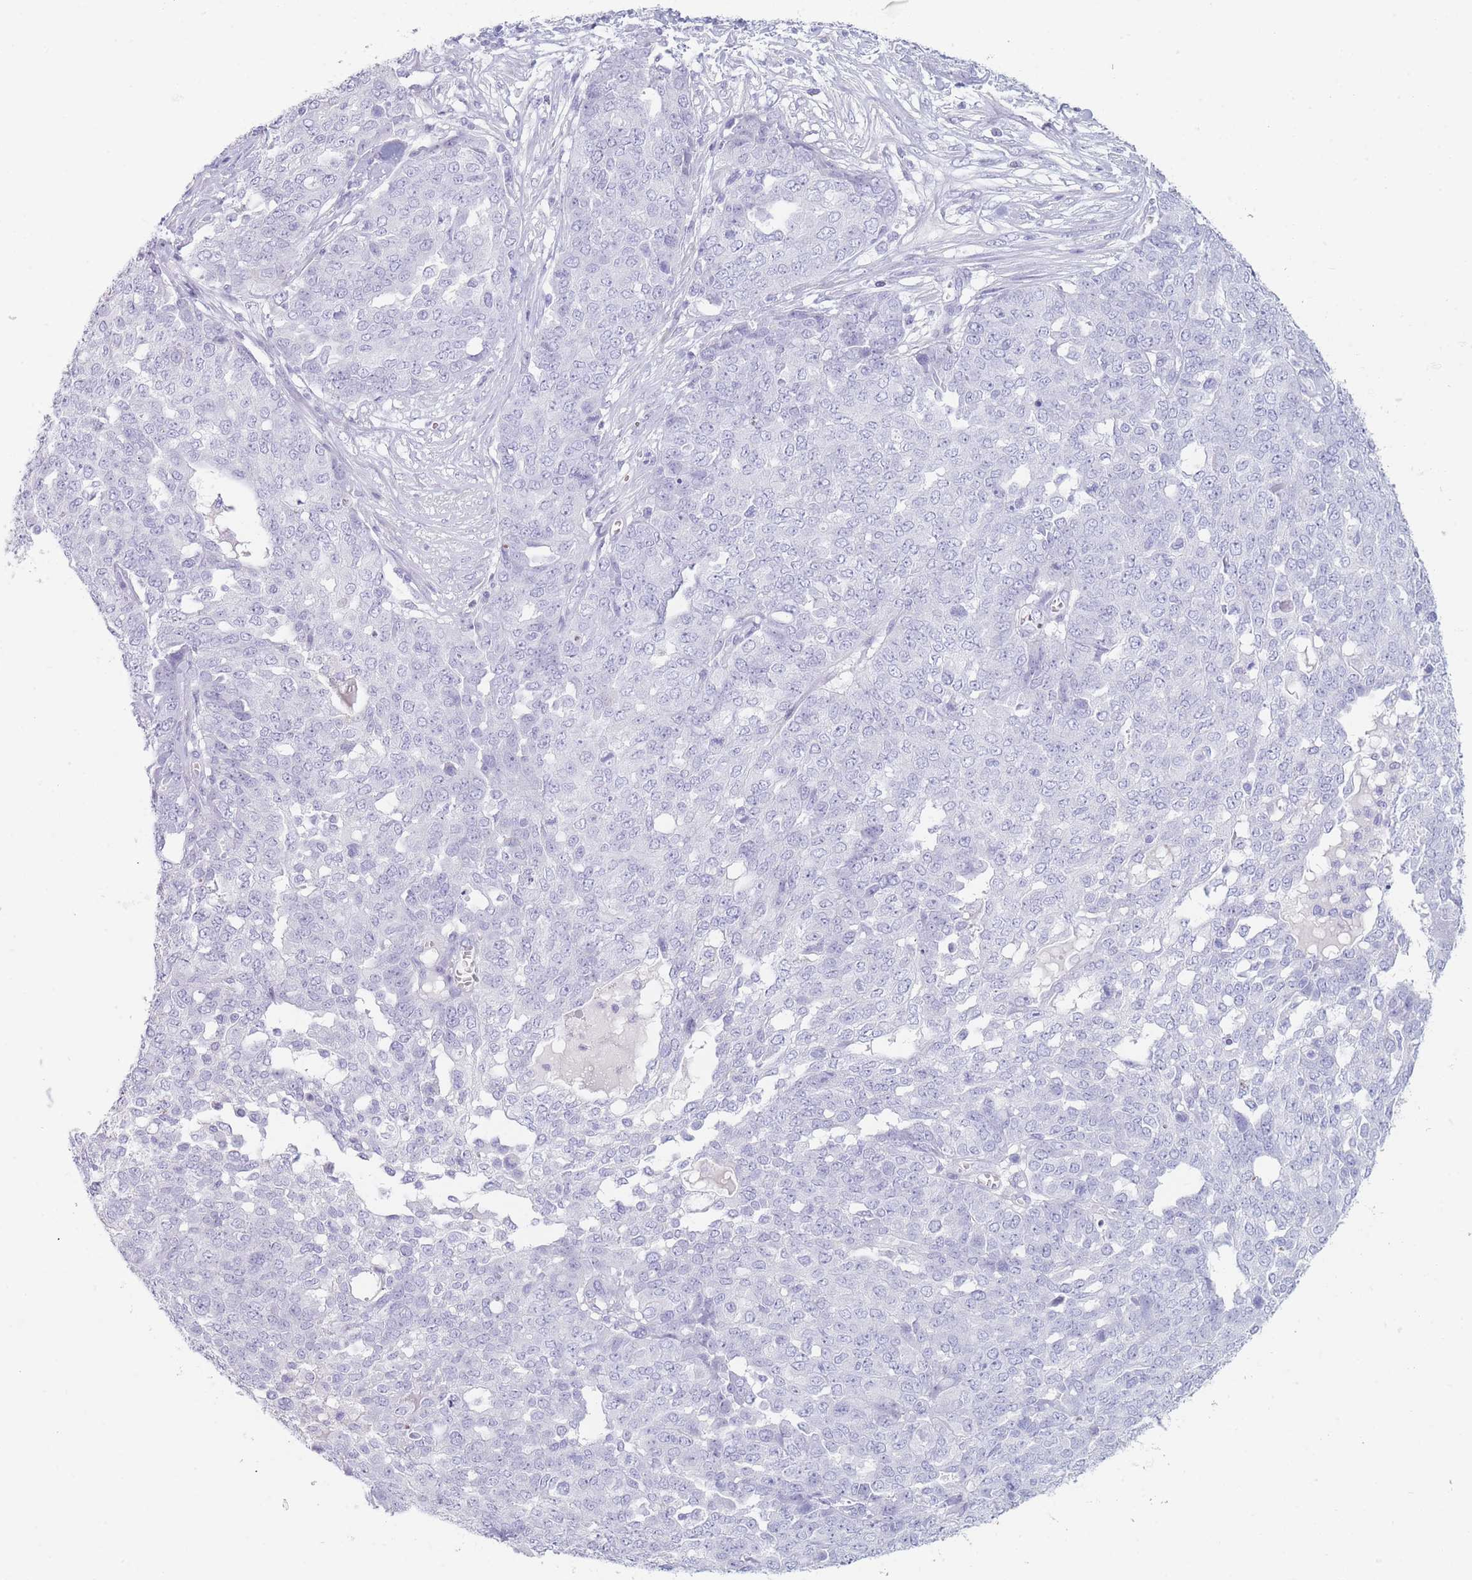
{"staining": {"intensity": "negative", "quantity": "none", "location": "none"}, "tissue": "ovarian cancer", "cell_type": "Tumor cells", "image_type": "cancer", "snomed": [{"axis": "morphology", "description": "Cystadenocarcinoma, serous, NOS"}, {"axis": "topography", "description": "Soft tissue"}, {"axis": "topography", "description": "Ovary"}], "caption": "Tumor cells are negative for brown protein staining in serous cystadenocarcinoma (ovarian). (DAB immunohistochemistry, high magnification).", "gene": "GPR12", "patient": {"sex": "female", "age": 57}}